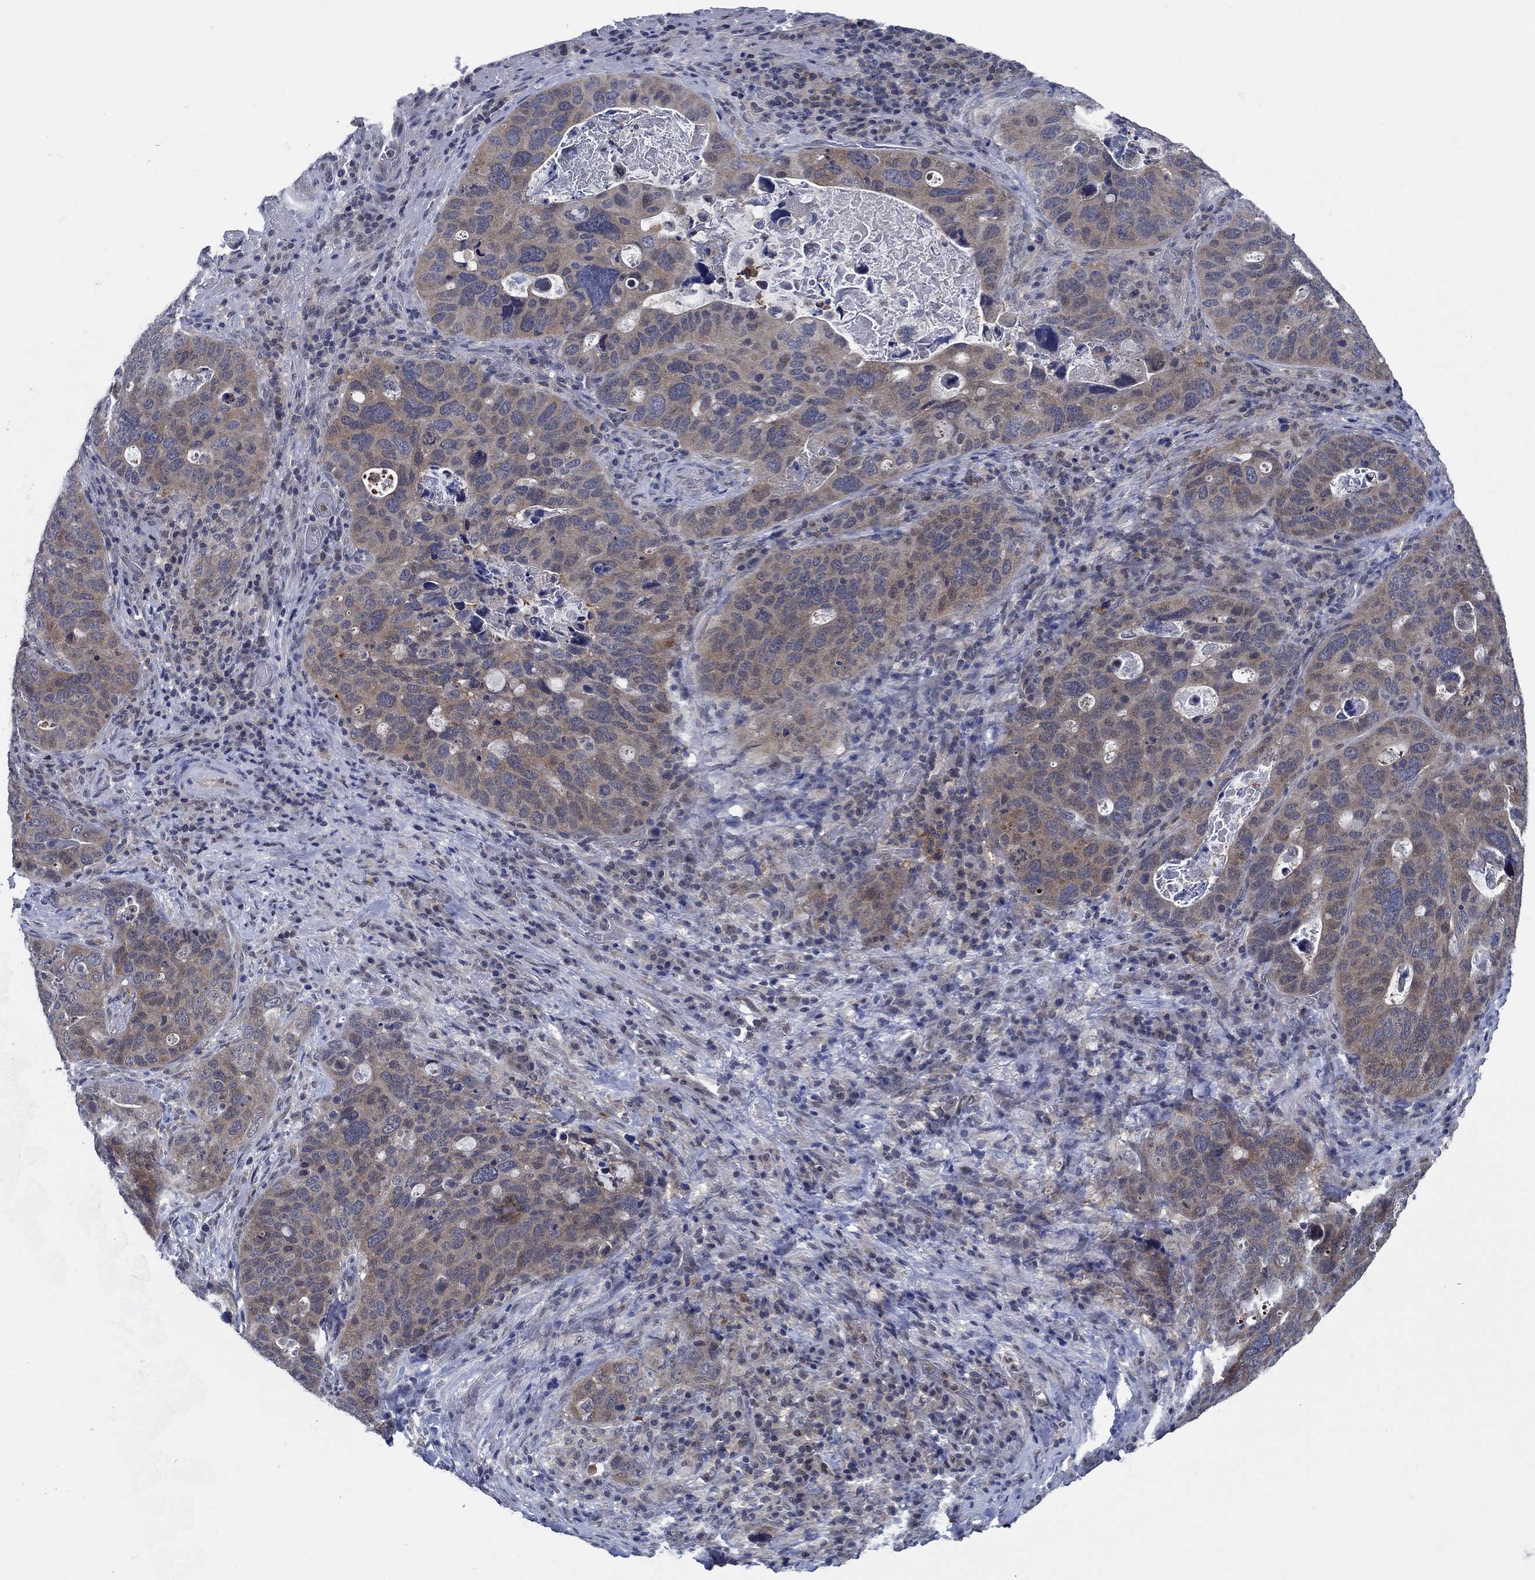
{"staining": {"intensity": "moderate", "quantity": "<25%", "location": "cytoplasmic/membranous"}, "tissue": "stomach cancer", "cell_type": "Tumor cells", "image_type": "cancer", "snomed": [{"axis": "morphology", "description": "Adenocarcinoma, NOS"}, {"axis": "topography", "description": "Stomach"}], "caption": "Protein expression analysis of human stomach cancer (adenocarcinoma) reveals moderate cytoplasmic/membranous staining in about <25% of tumor cells.", "gene": "DACT1", "patient": {"sex": "male", "age": 54}}